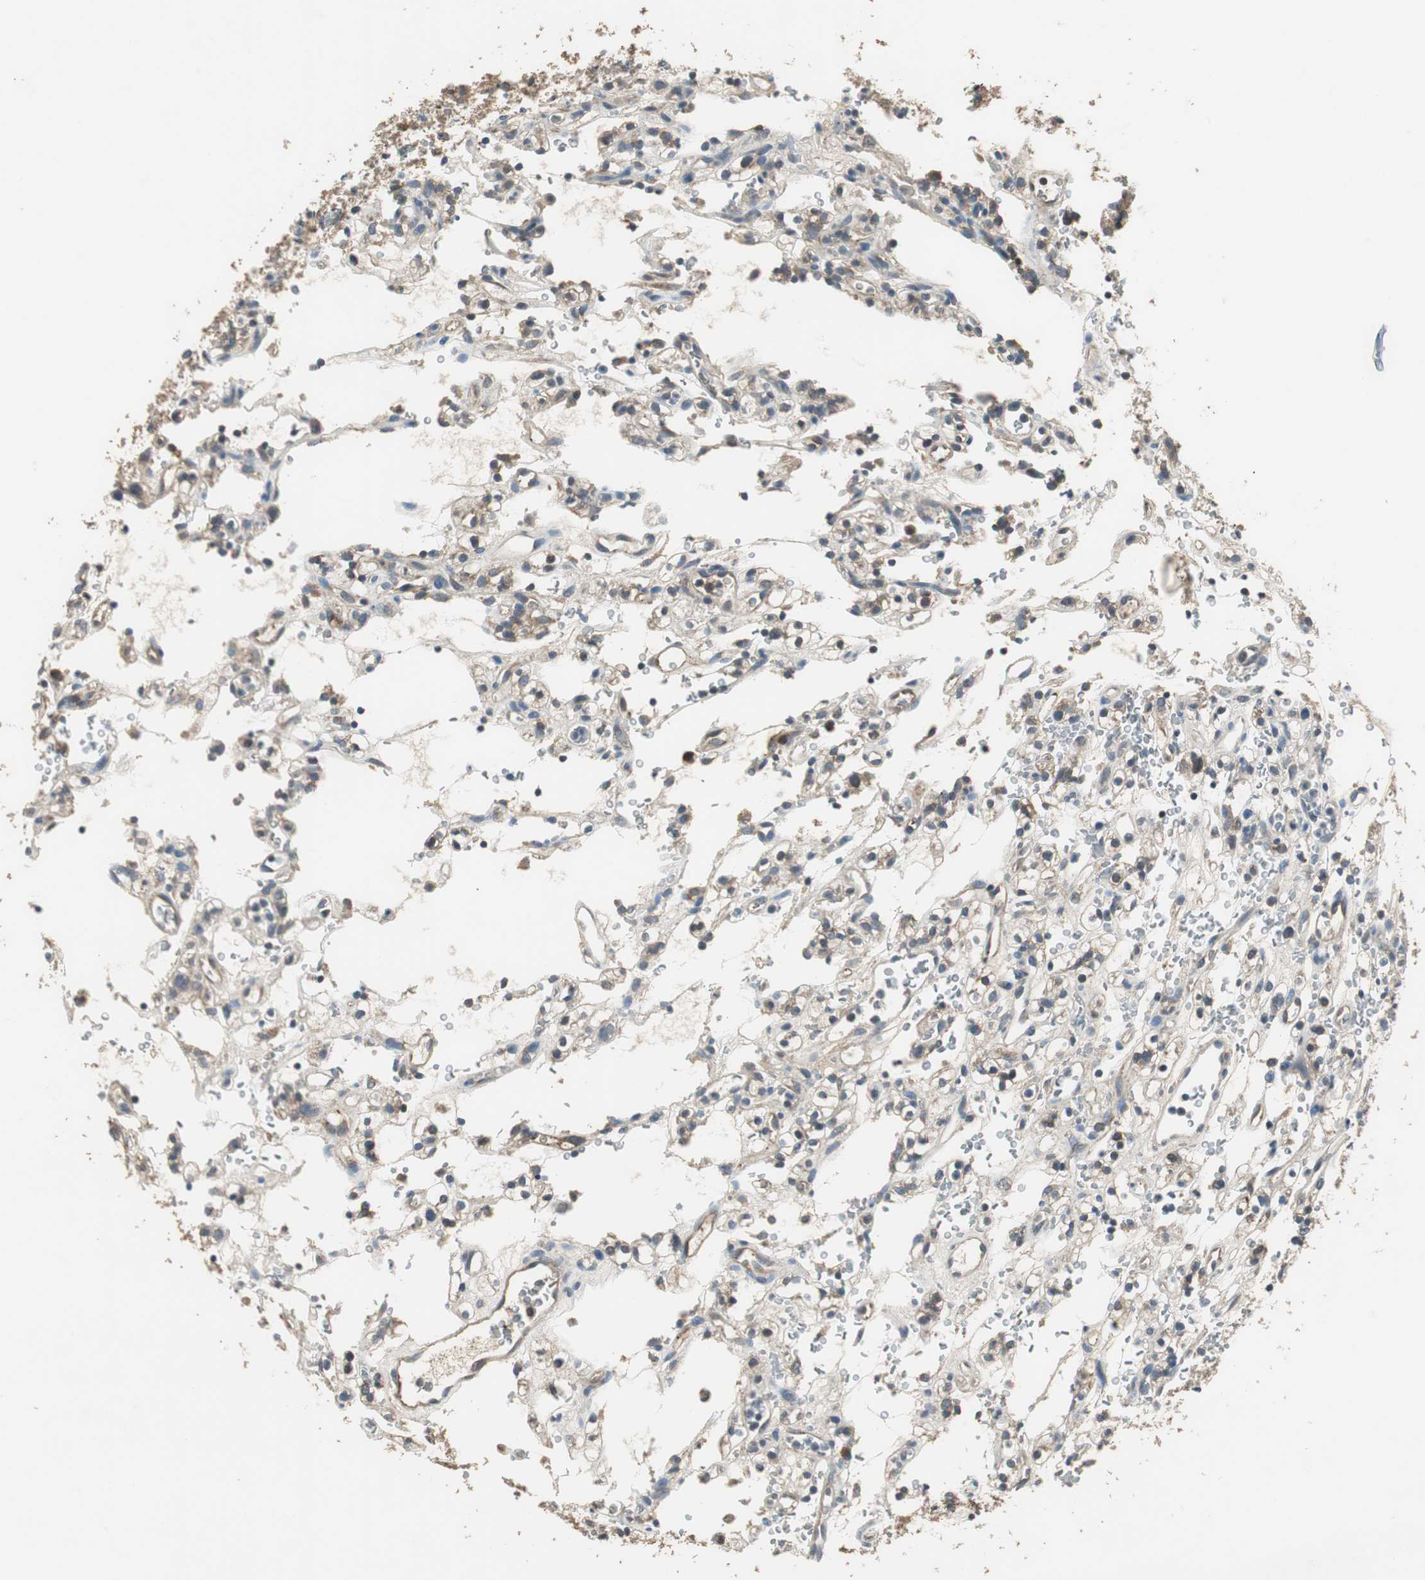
{"staining": {"intensity": "weak", "quantity": "25%-75%", "location": "cytoplasmic/membranous"}, "tissue": "renal cancer", "cell_type": "Tumor cells", "image_type": "cancer", "snomed": [{"axis": "morphology", "description": "Normal tissue, NOS"}, {"axis": "morphology", "description": "Adenocarcinoma, NOS"}, {"axis": "topography", "description": "Kidney"}], "caption": "There is low levels of weak cytoplasmic/membranous staining in tumor cells of renal adenocarcinoma, as demonstrated by immunohistochemical staining (brown color).", "gene": "MSTO1", "patient": {"sex": "female", "age": 72}}